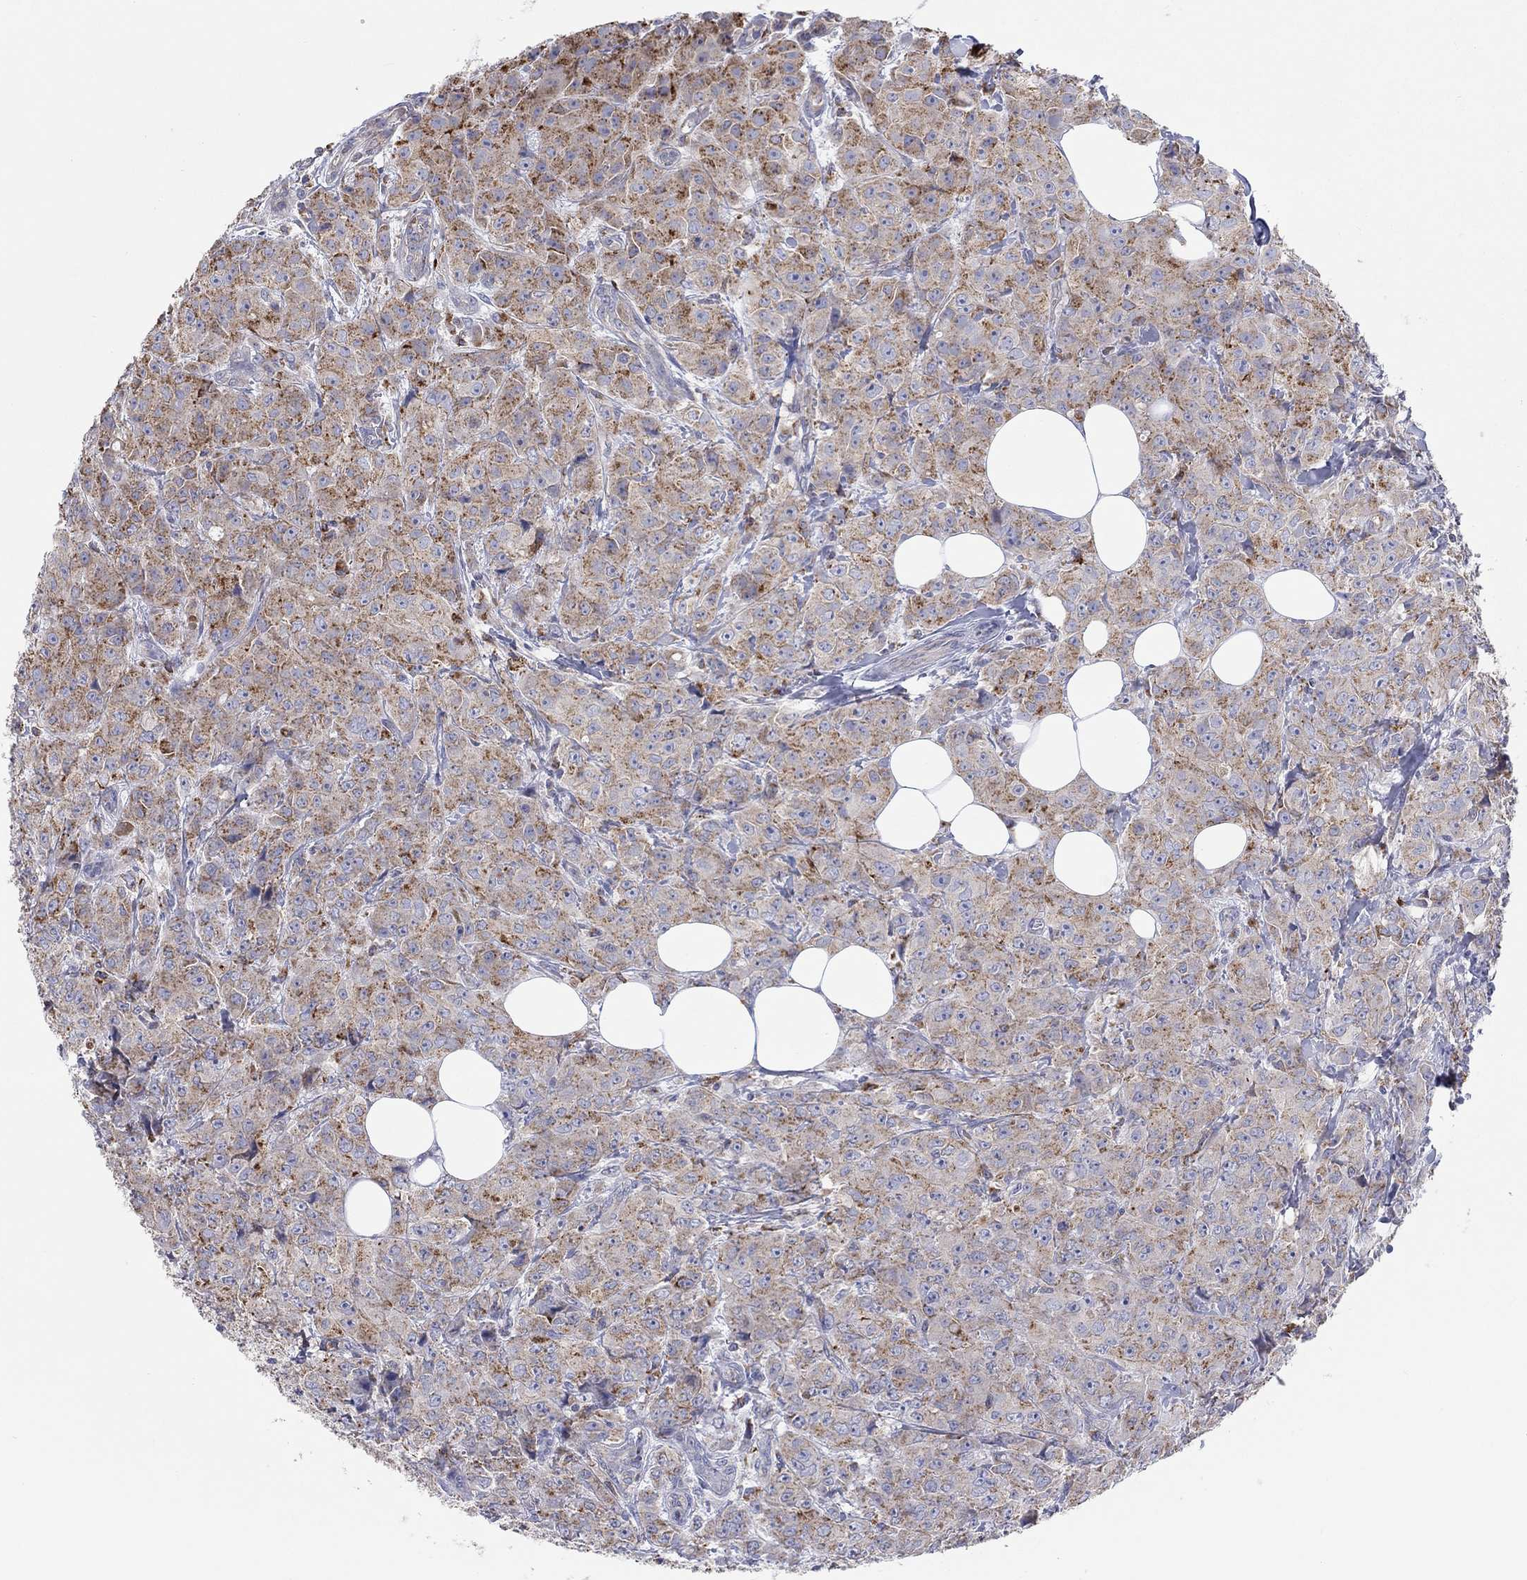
{"staining": {"intensity": "moderate", "quantity": ">75%", "location": "cytoplasmic/membranous"}, "tissue": "breast cancer", "cell_type": "Tumor cells", "image_type": "cancer", "snomed": [{"axis": "morphology", "description": "Duct carcinoma"}, {"axis": "topography", "description": "Breast"}], "caption": "Protein staining of breast cancer tissue exhibits moderate cytoplasmic/membranous positivity in about >75% of tumor cells.", "gene": "BCO2", "patient": {"sex": "female", "age": 43}}